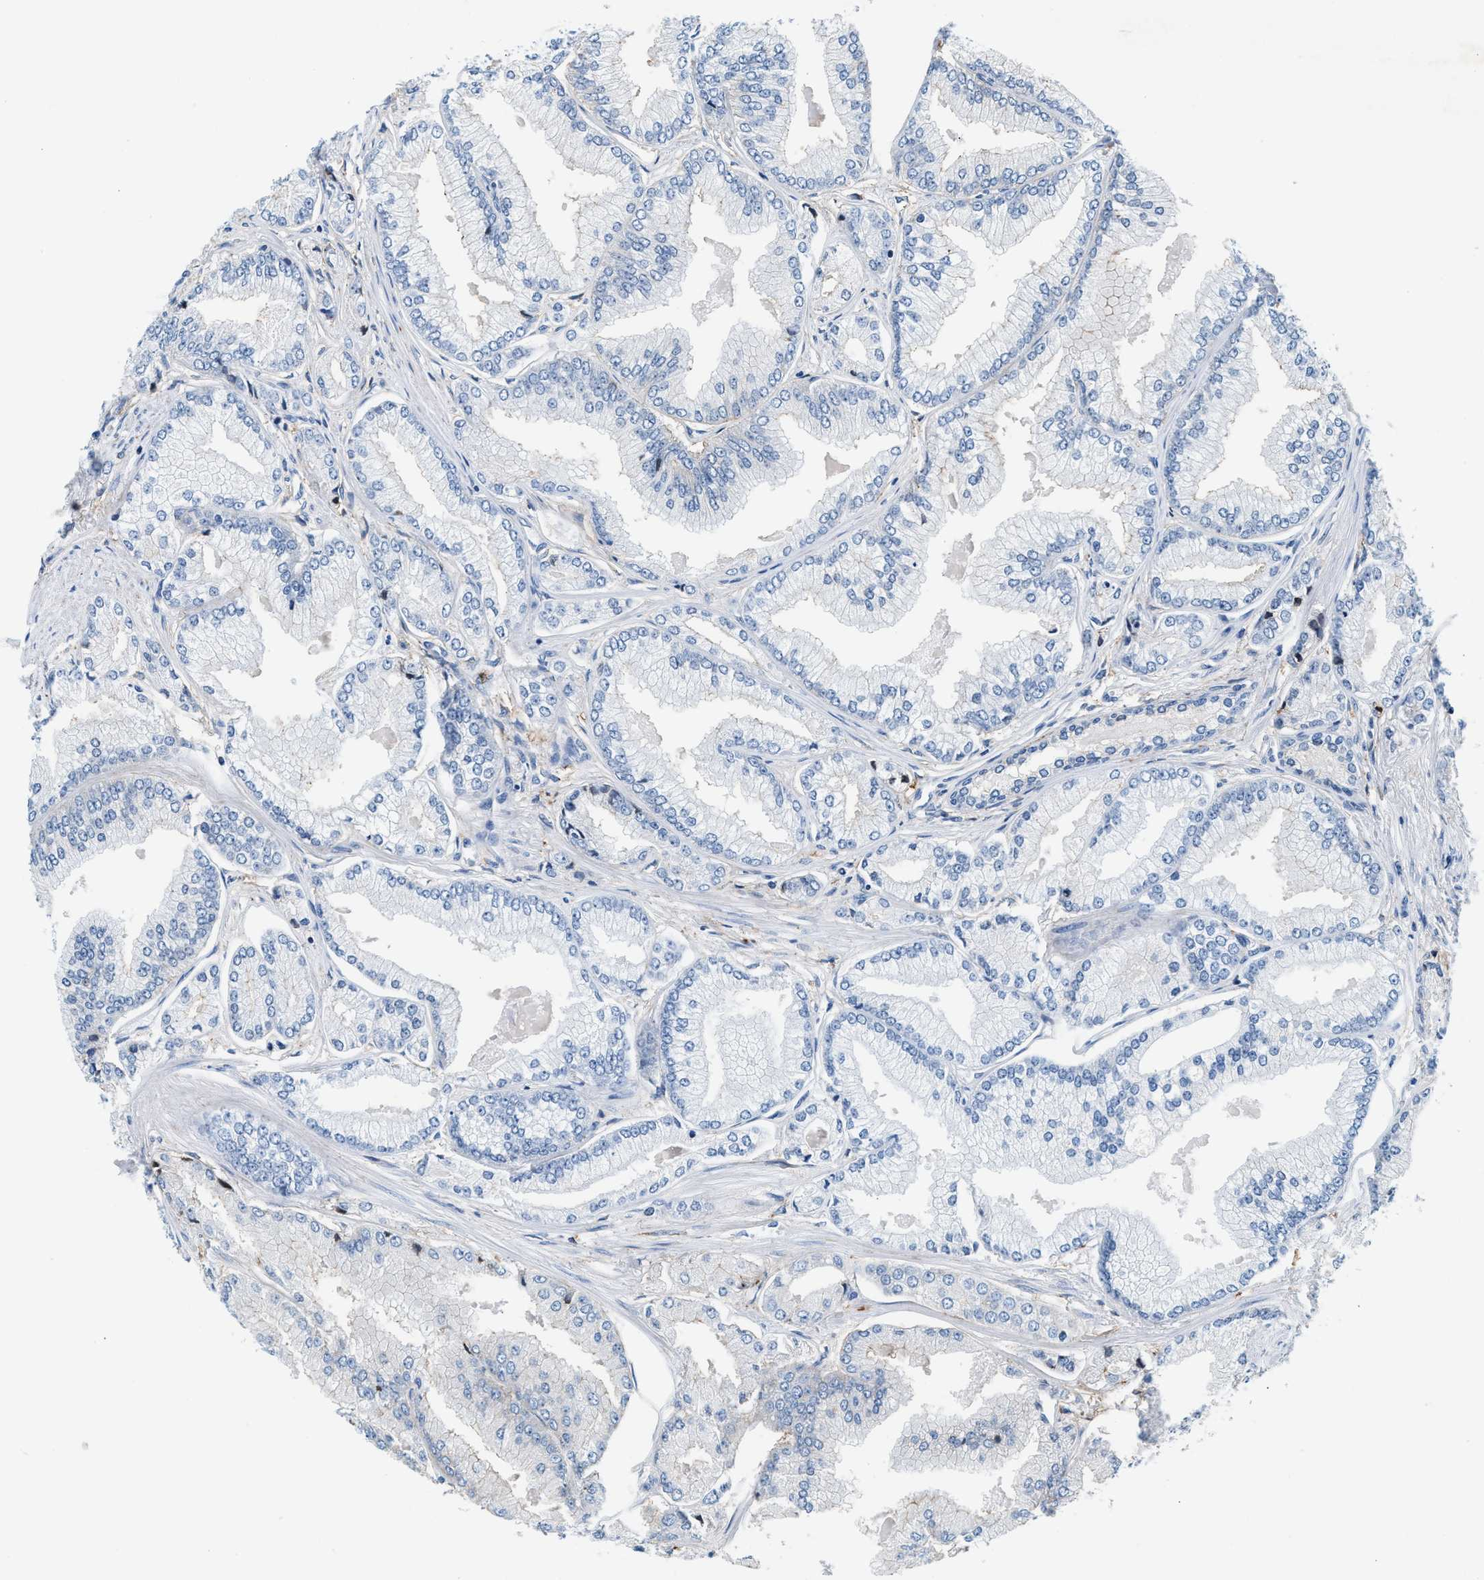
{"staining": {"intensity": "negative", "quantity": "none", "location": "none"}, "tissue": "prostate cancer", "cell_type": "Tumor cells", "image_type": "cancer", "snomed": [{"axis": "morphology", "description": "Adenocarcinoma, Low grade"}, {"axis": "topography", "description": "Prostate"}], "caption": "Human prostate cancer stained for a protein using immunohistochemistry (IHC) shows no positivity in tumor cells.", "gene": "SLFN11", "patient": {"sex": "male", "age": 52}}